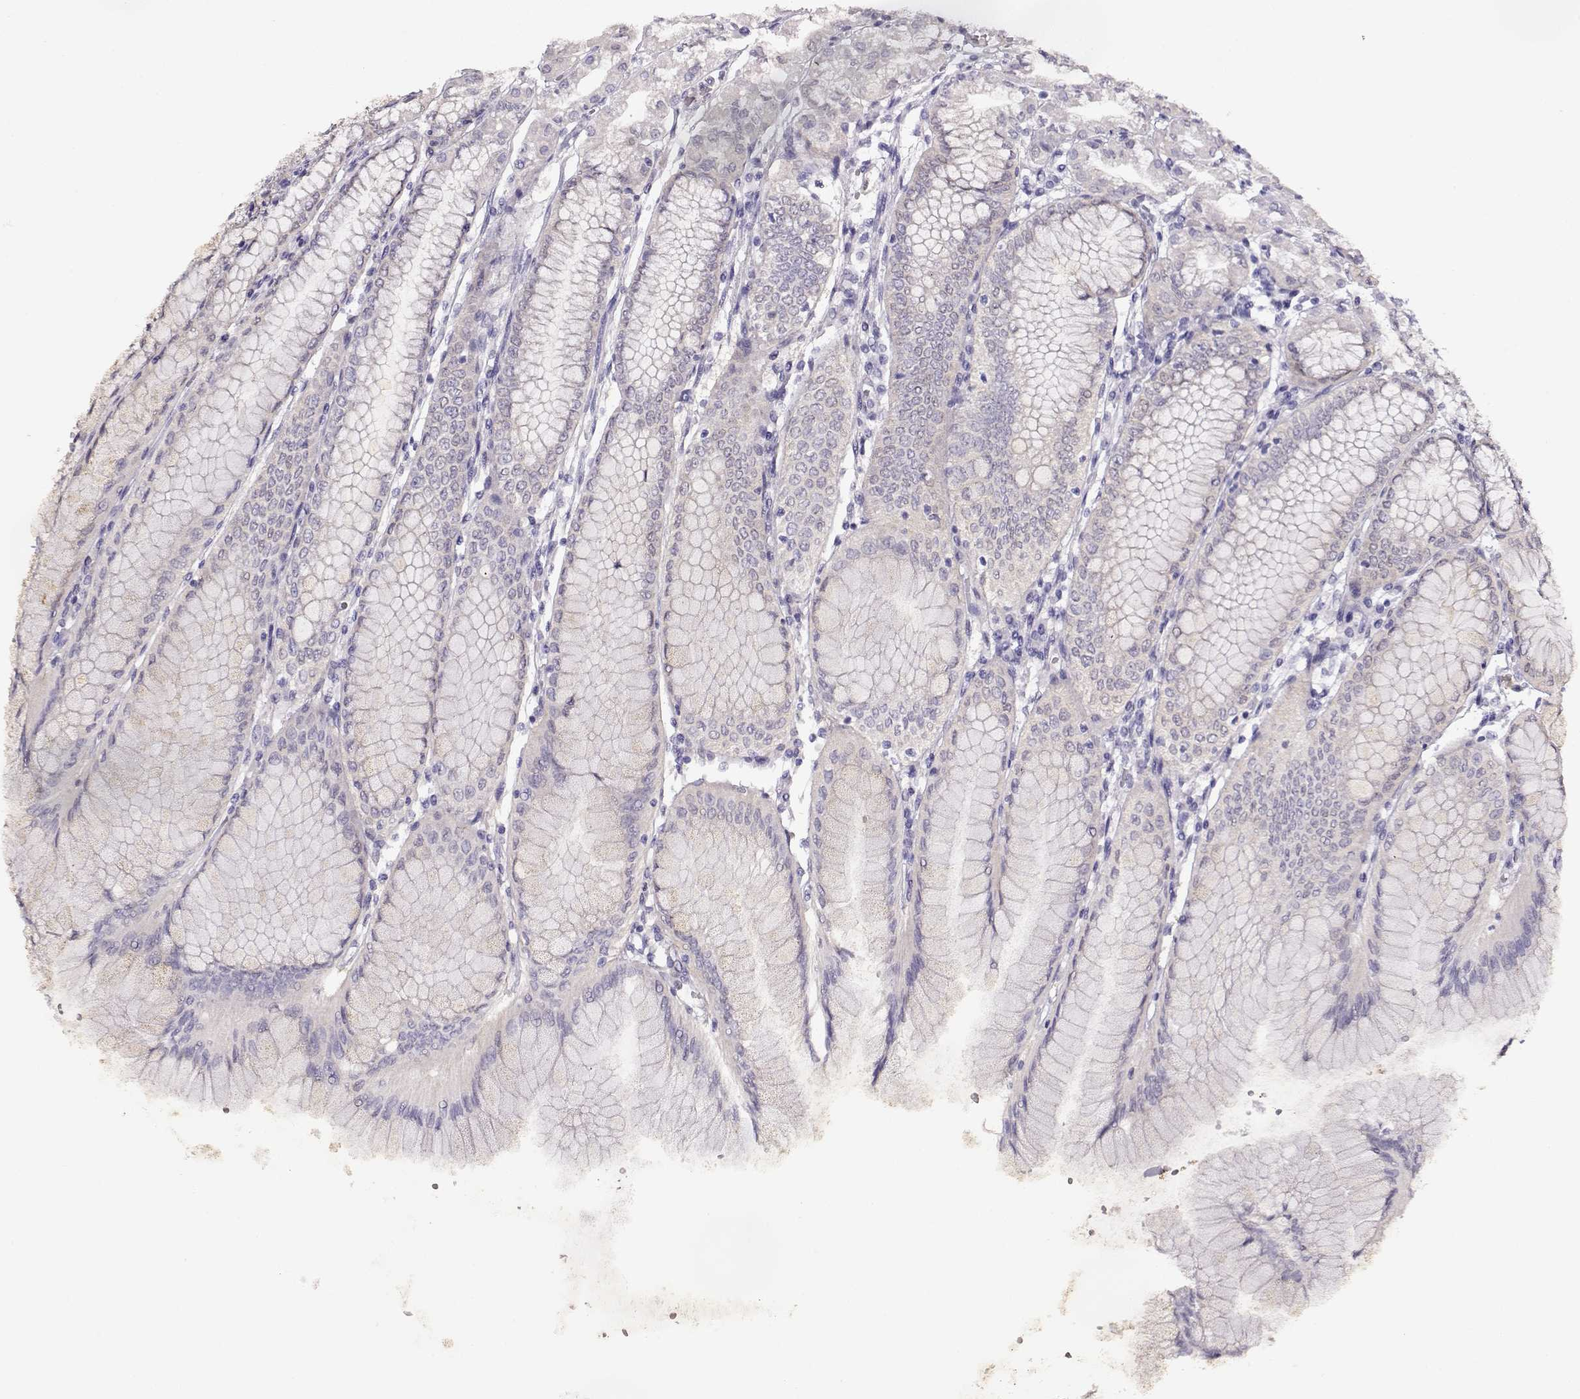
{"staining": {"intensity": "negative", "quantity": "none", "location": "none"}, "tissue": "stomach", "cell_type": "Glandular cells", "image_type": "normal", "snomed": [{"axis": "morphology", "description": "Normal tissue, NOS"}, {"axis": "topography", "description": "Skeletal muscle"}, {"axis": "topography", "description": "Stomach"}], "caption": "High magnification brightfield microscopy of normal stomach stained with DAB (3,3'-diaminobenzidine) (brown) and counterstained with hematoxylin (blue): glandular cells show no significant staining.", "gene": "CCR8", "patient": {"sex": "female", "age": 57}}